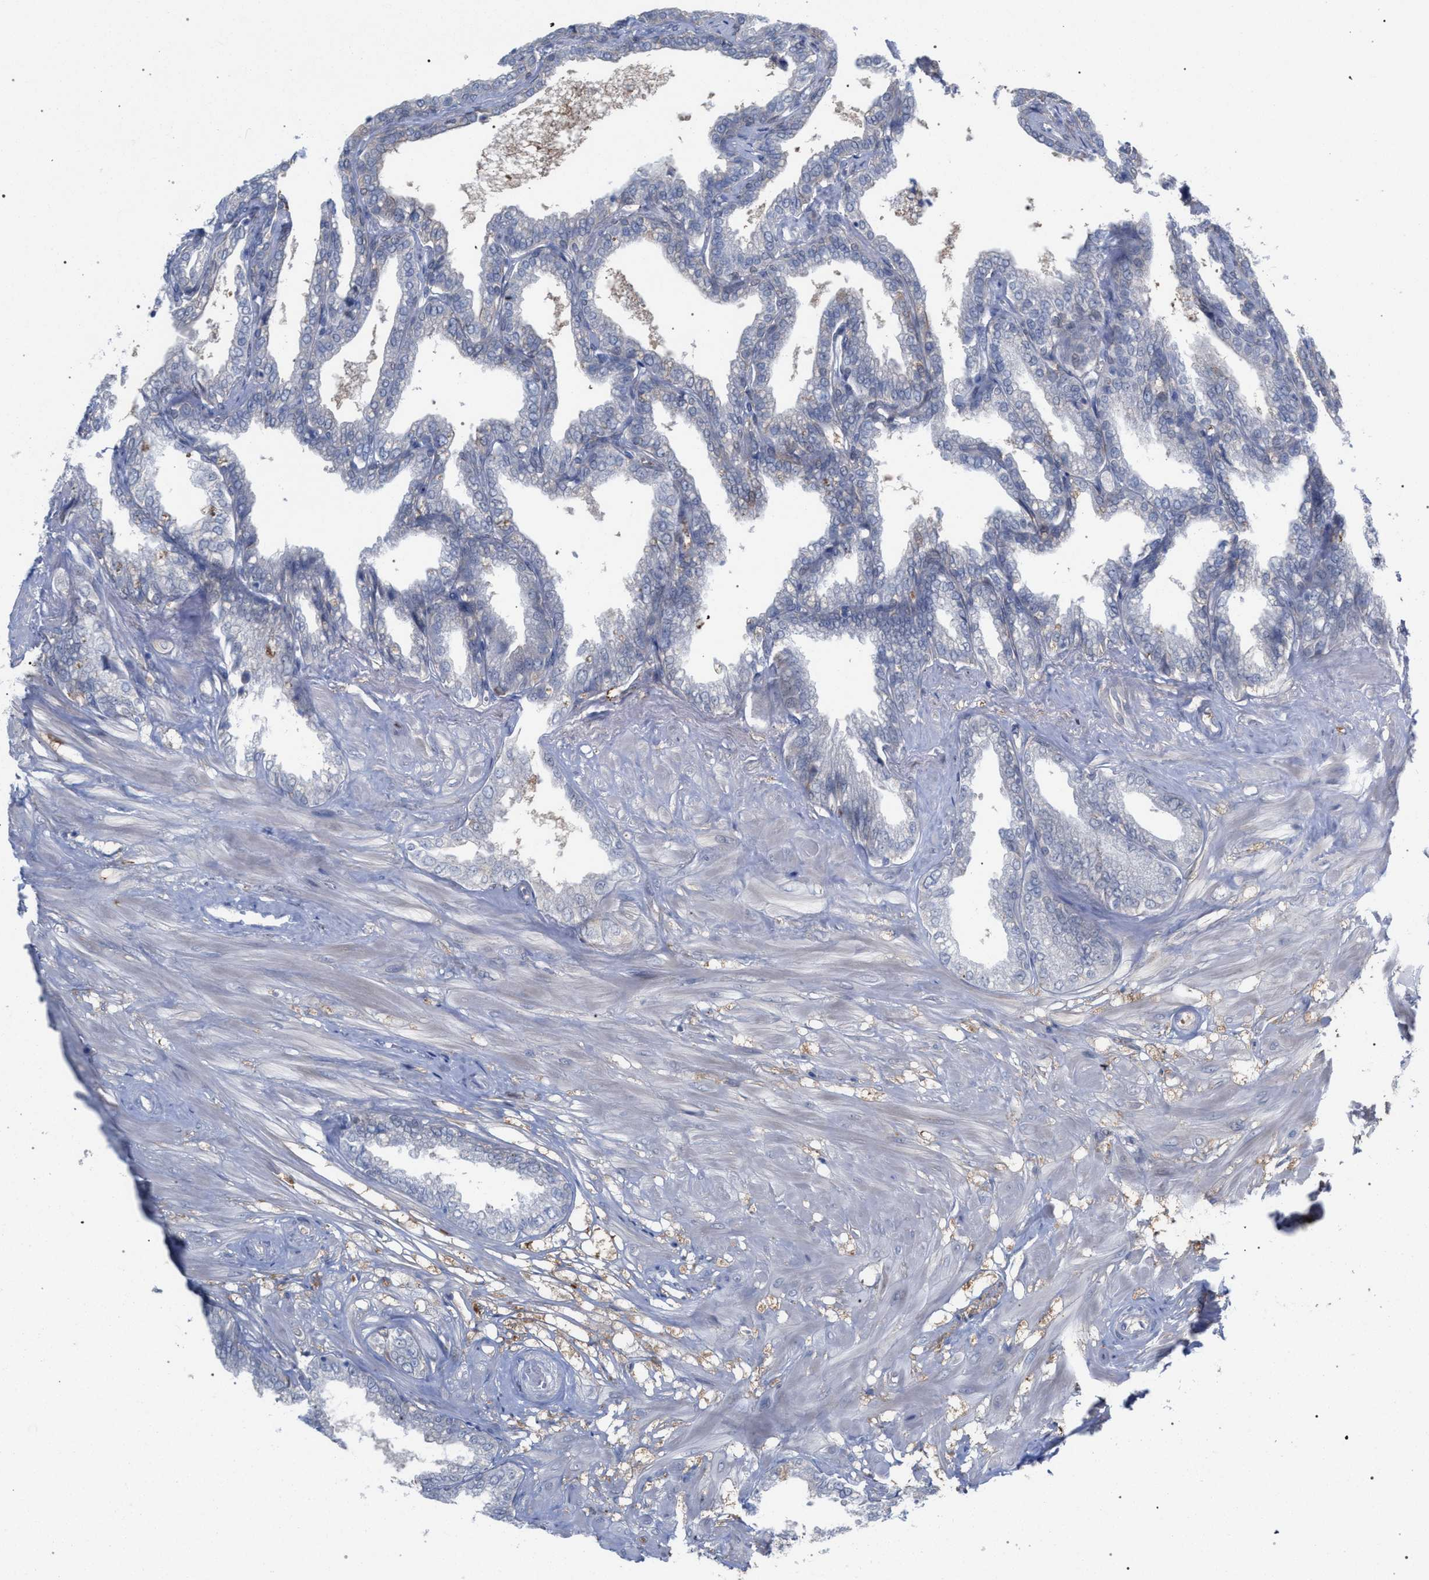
{"staining": {"intensity": "weak", "quantity": "25%-75%", "location": "cytoplasmic/membranous"}, "tissue": "seminal vesicle", "cell_type": "Glandular cells", "image_type": "normal", "snomed": [{"axis": "morphology", "description": "Normal tissue, NOS"}, {"axis": "topography", "description": "Seminal veicle"}], "caption": "Immunohistochemical staining of normal seminal vesicle exhibits low levels of weak cytoplasmic/membranous expression in approximately 25%-75% of glandular cells. The staining was performed using DAB, with brown indicating positive protein expression. Nuclei are stained blue with hematoxylin.", "gene": "FHOD3", "patient": {"sex": "male", "age": 46}}